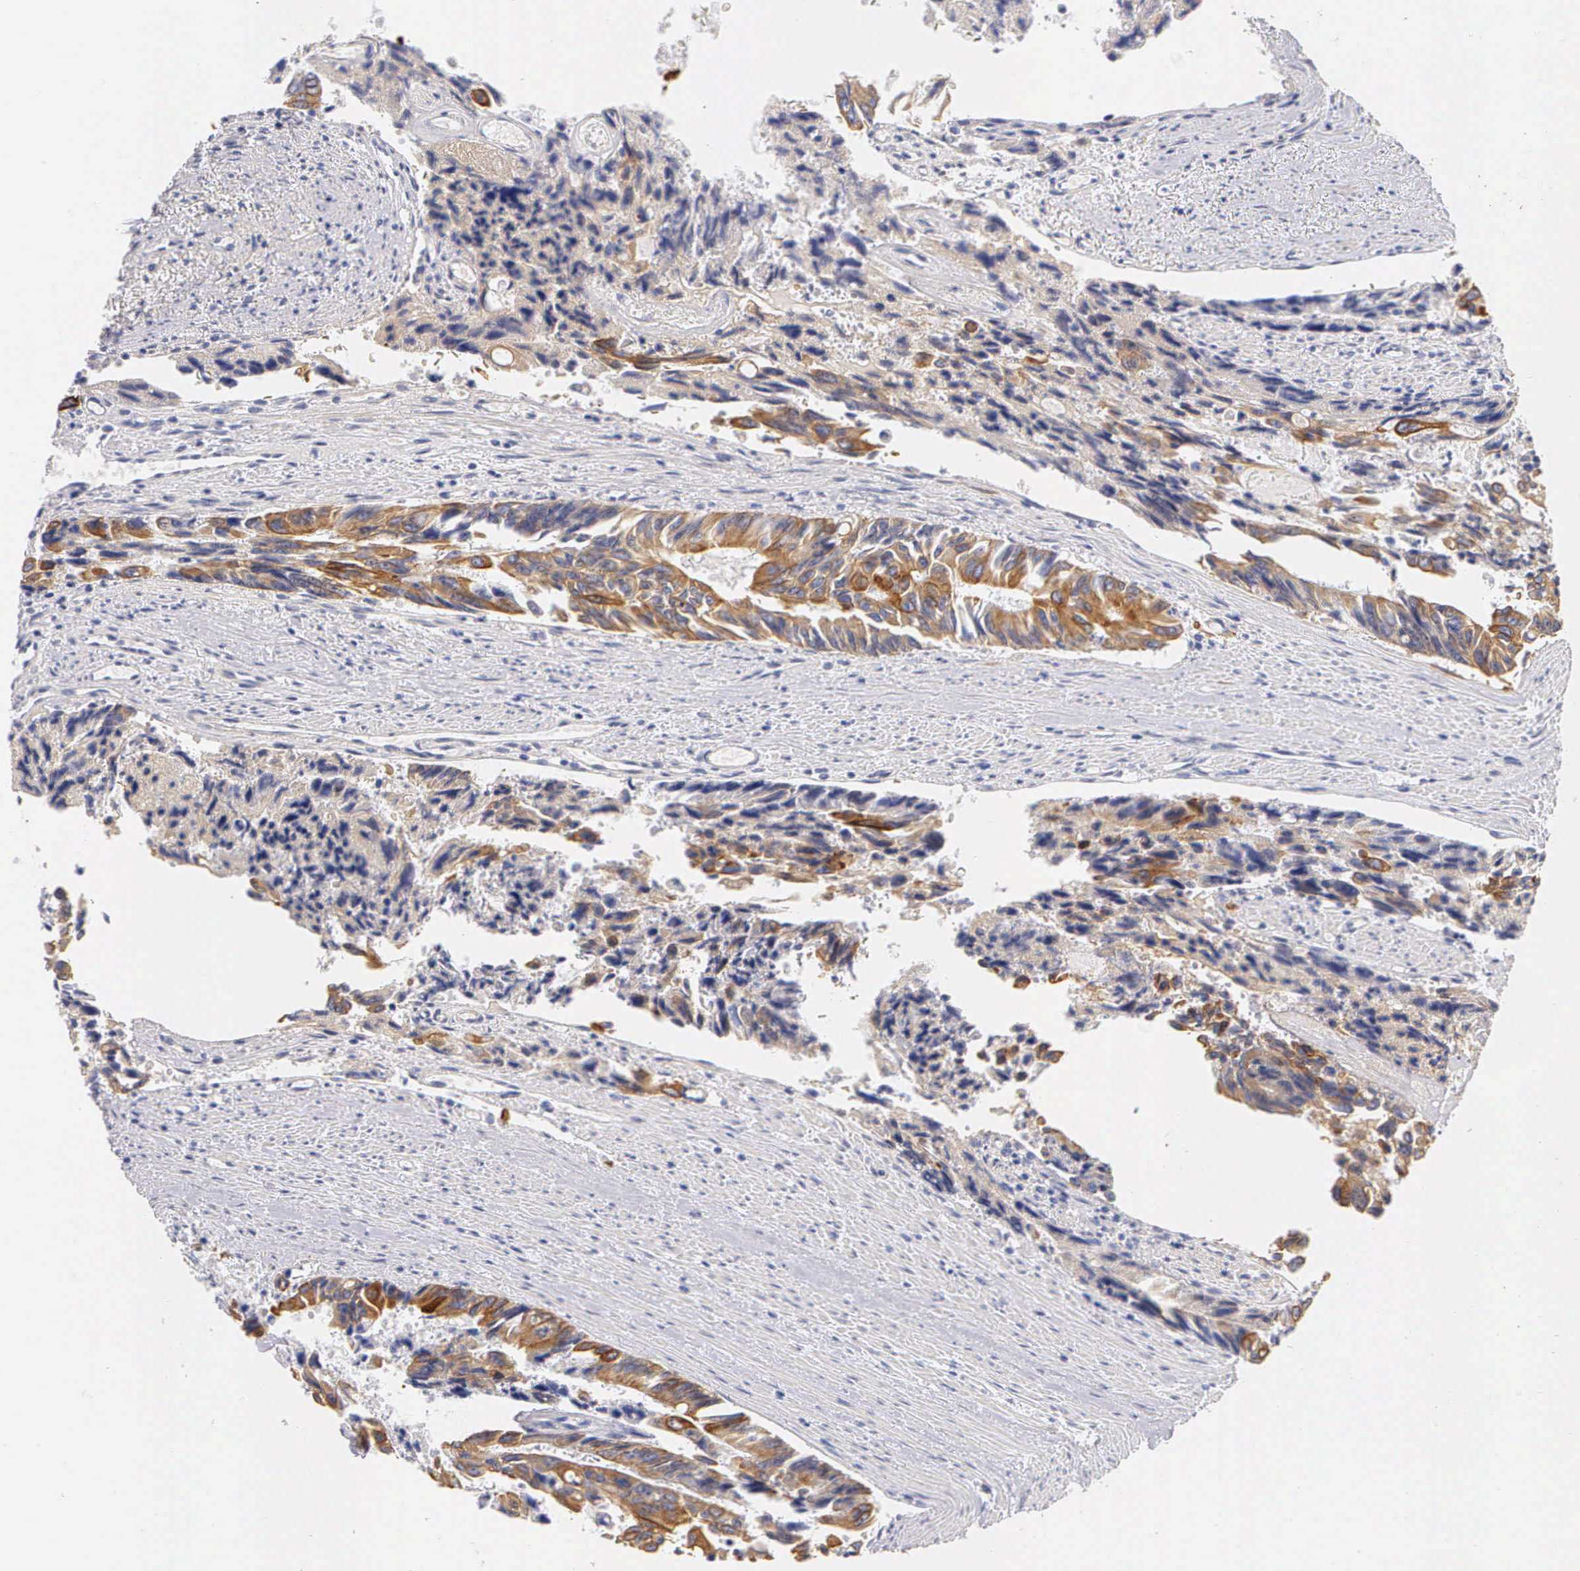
{"staining": {"intensity": "moderate", "quantity": ">75%", "location": "cytoplasmic/membranous"}, "tissue": "colorectal cancer", "cell_type": "Tumor cells", "image_type": "cancer", "snomed": [{"axis": "morphology", "description": "Adenocarcinoma, NOS"}, {"axis": "topography", "description": "Rectum"}], "caption": "Immunohistochemical staining of human colorectal adenocarcinoma demonstrates medium levels of moderate cytoplasmic/membranous protein positivity in approximately >75% of tumor cells. (DAB (3,3'-diaminobenzidine) IHC with brightfield microscopy, high magnification).", "gene": "KRT17", "patient": {"sex": "male", "age": 76}}